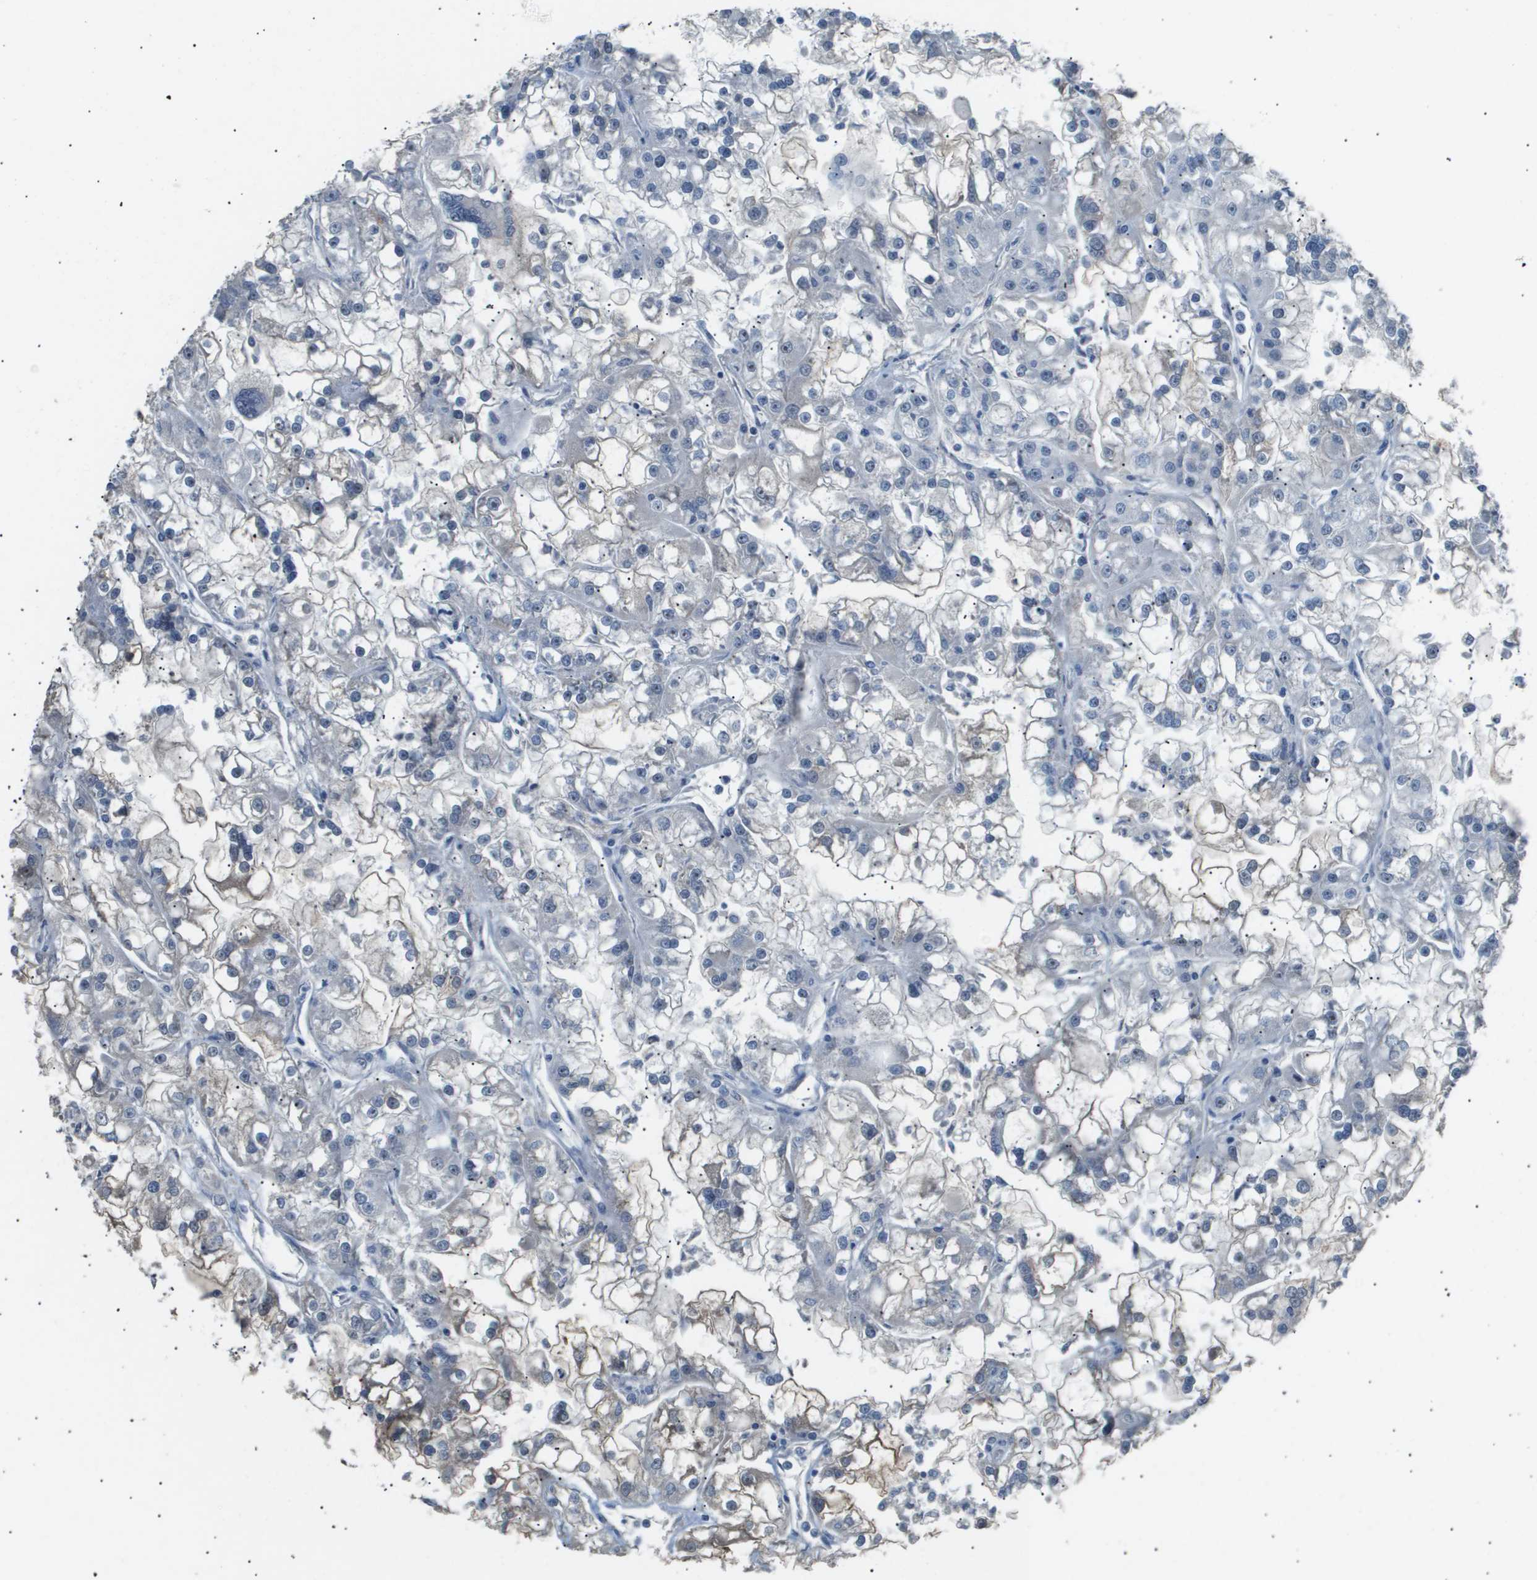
{"staining": {"intensity": "weak", "quantity": "<25%", "location": "cytoplasmic/membranous"}, "tissue": "renal cancer", "cell_type": "Tumor cells", "image_type": "cancer", "snomed": [{"axis": "morphology", "description": "Adenocarcinoma, NOS"}, {"axis": "topography", "description": "Kidney"}], "caption": "High magnification brightfield microscopy of renal adenocarcinoma stained with DAB (brown) and counterstained with hematoxylin (blue): tumor cells show no significant staining. Nuclei are stained in blue.", "gene": "AKR1A1", "patient": {"sex": "female", "age": 52}}